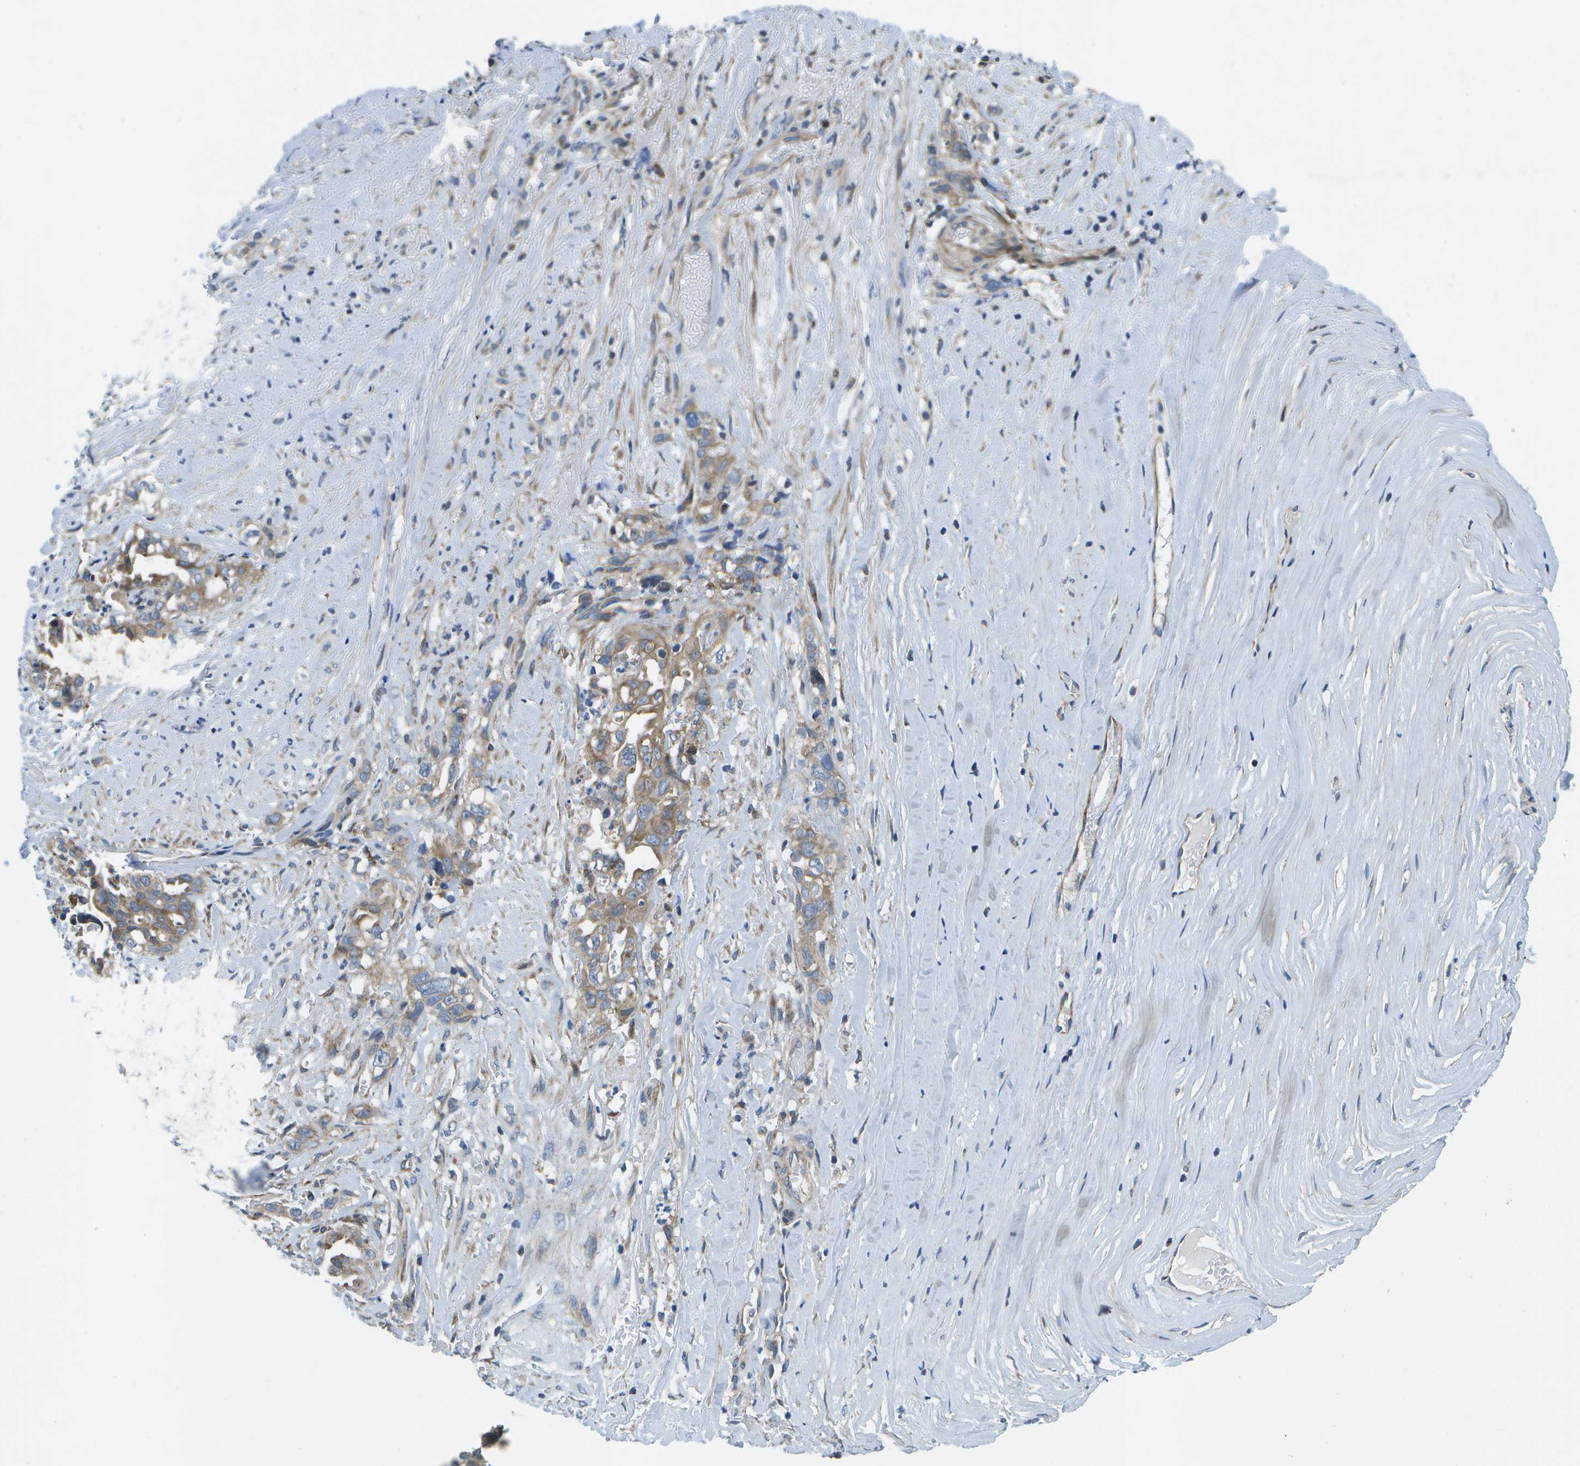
{"staining": {"intensity": "moderate", "quantity": ">75%", "location": "cytoplasmic/membranous"}, "tissue": "liver cancer", "cell_type": "Tumor cells", "image_type": "cancer", "snomed": [{"axis": "morphology", "description": "Cholangiocarcinoma"}, {"axis": "topography", "description": "Liver"}], "caption": "Immunohistochemistry (IHC) photomicrograph of neoplastic tissue: liver cancer (cholangiocarcinoma) stained using immunohistochemistry (IHC) displays medium levels of moderate protein expression localized specifically in the cytoplasmic/membranous of tumor cells, appearing as a cytoplasmic/membranous brown color.", "gene": "MVK", "patient": {"sex": "female", "age": 70}}